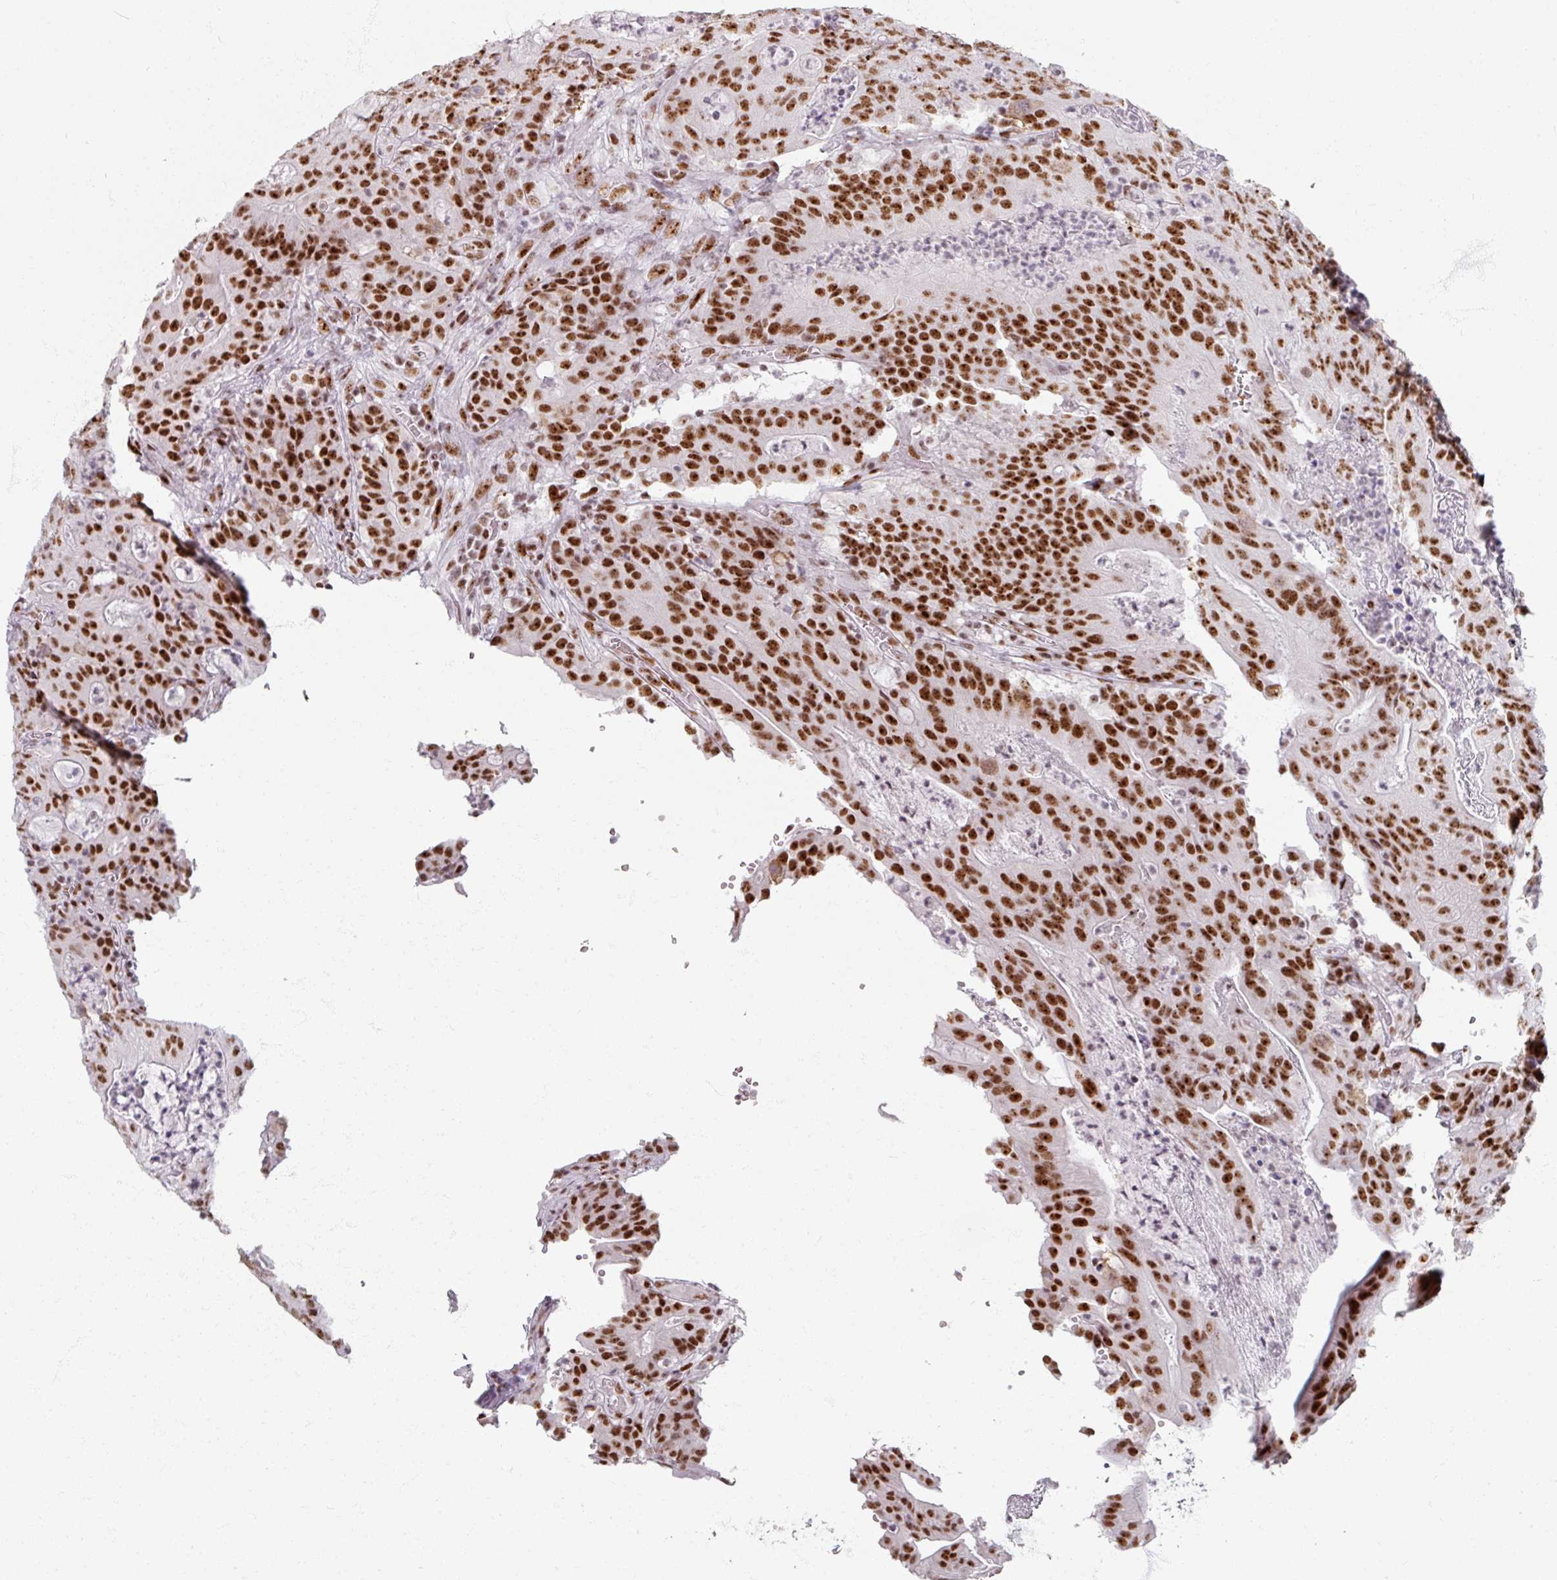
{"staining": {"intensity": "strong", "quantity": ">75%", "location": "nuclear"}, "tissue": "colorectal cancer", "cell_type": "Tumor cells", "image_type": "cancer", "snomed": [{"axis": "morphology", "description": "Adenocarcinoma, NOS"}, {"axis": "topography", "description": "Colon"}], "caption": "Adenocarcinoma (colorectal) was stained to show a protein in brown. There is high levels of strong nuclear expression in approximately >75% of tumor cells. (Stains: DAB in brown, nuclei in blue, Microscopy: brightfield microscopy at high magnification).", "gene": "ADAR", "patient": {"sex": "male", "age": 83}}